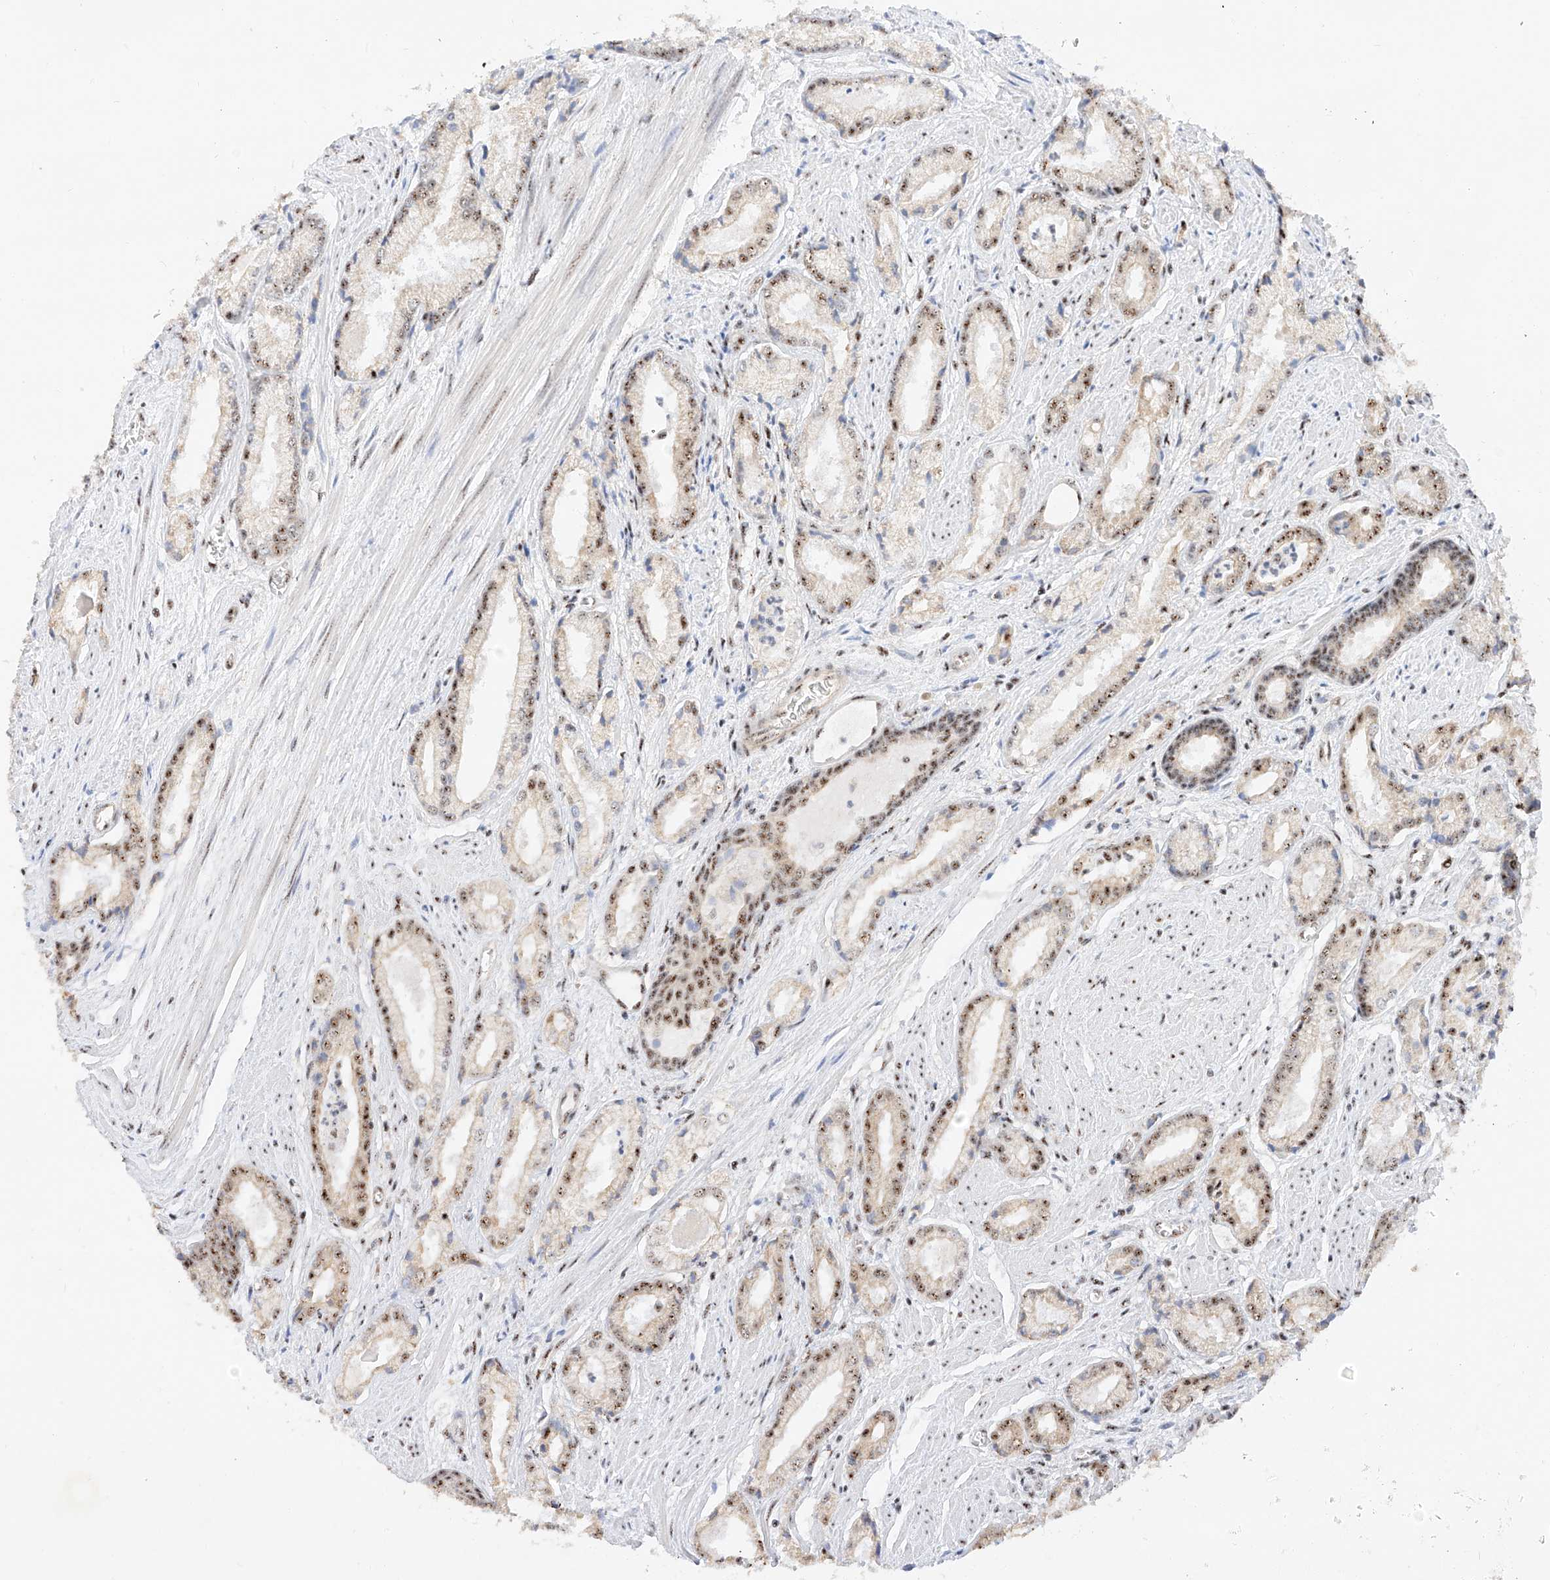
{"staining": {"intensity": "moderate", "quantity": ">75%", "location": "nuclear"}, "tissue": "prostate cancer", "cell_type": "Tumor cells", "image_type": "cancer", "snomed": [{"axis": "morphology", "description": "Adenocarcinoma, Low grade"}, {"axis": "topography", "description": "Prostate"}], "caption": "The photomicrograph exhibits a brown stain indicating the presence of a protein in the nuclear of tumor cells in prostate low-grade adenocarcinoma.", "gene": "ATXN7L2", "patient": {"sex": "male", "age": 54}}